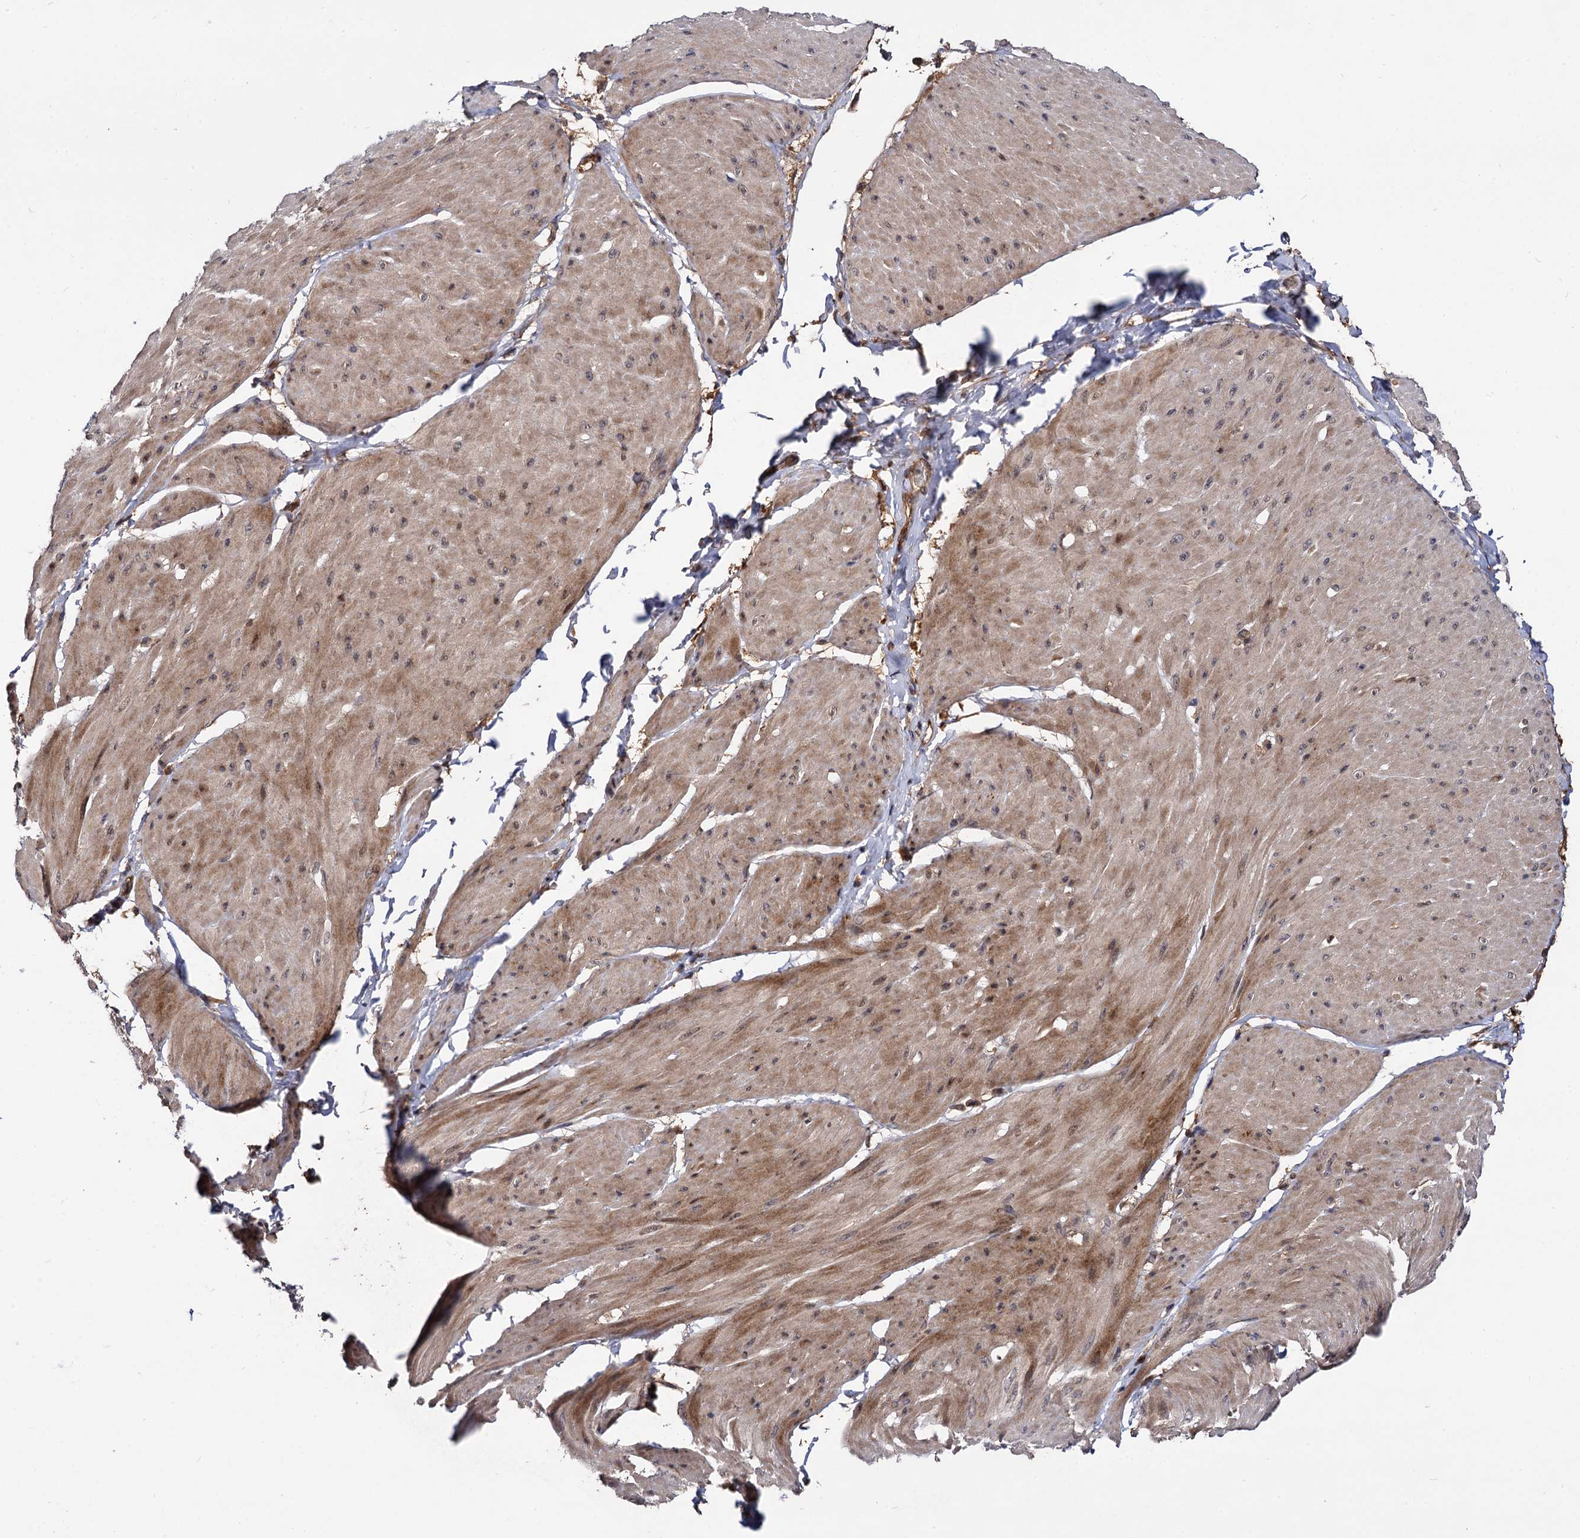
{"staining": {"intensity": "moderate", "quantity": "25%-75%", "location": "cytoplasmic/membranous"}, "tissue": "smooth muscle", "cell_type": "Smooth muscle cells", "image_type": "normal", "snomed": [{"axis": "morphology", "description": "Urothelial carcinoma, High grade"}, {"axis": "topography", "description": "Urinary bladder"}], "caption": "This image demonstrates benign smooth muscle stained with immunohistochemistry (IHC) to label a protein in brown. The cytoplasmic/membranous of smooth muscle cells show moderate positivity for the protein. Nuclei are counter-stained blue.", "gene": "MICAL2", "patient": {"sex": "male", "age": 46}}